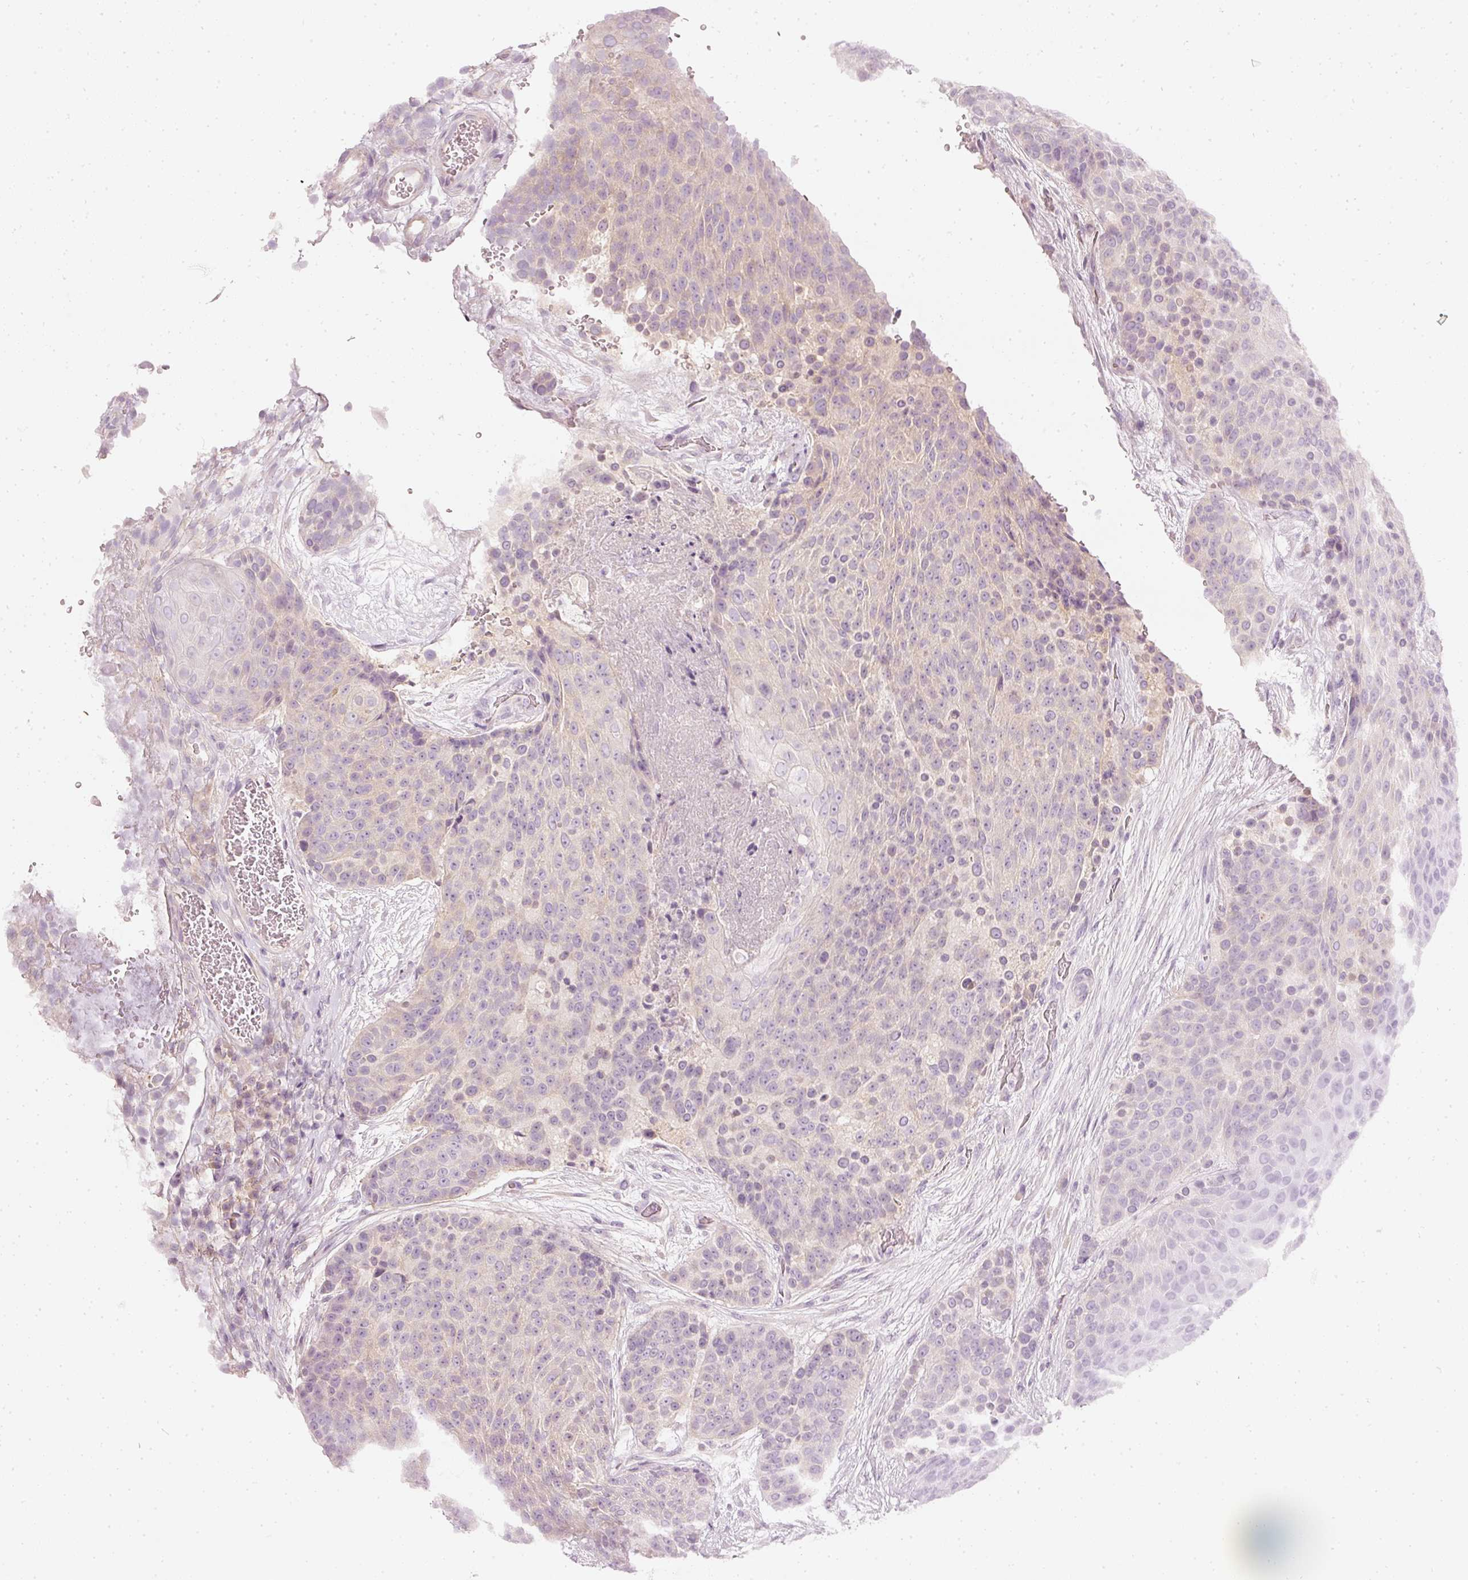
{"staining": {"intensity": "weak", "quantity": "<25%", "location": "cytoplasmic/membranous"}, "tissue": "urothelial cancer", "cell_type": "Tumor cells", "image_type": "cancer", "snomed": [{"axis": "morphology", "description": "Urothelial carcinoma, High grade"}, {"axis": "topography", "description": "Urinary bladder"}], "caption": "High magnification brightfield microscopy of urothelial carcinoma (high-grade) stained with DAB (brown) and counterstained with hematoxylin (blue): tumor cells show no significant expression.", "gene": "CNP", "patient": {"sex": "female", "age": 63}}